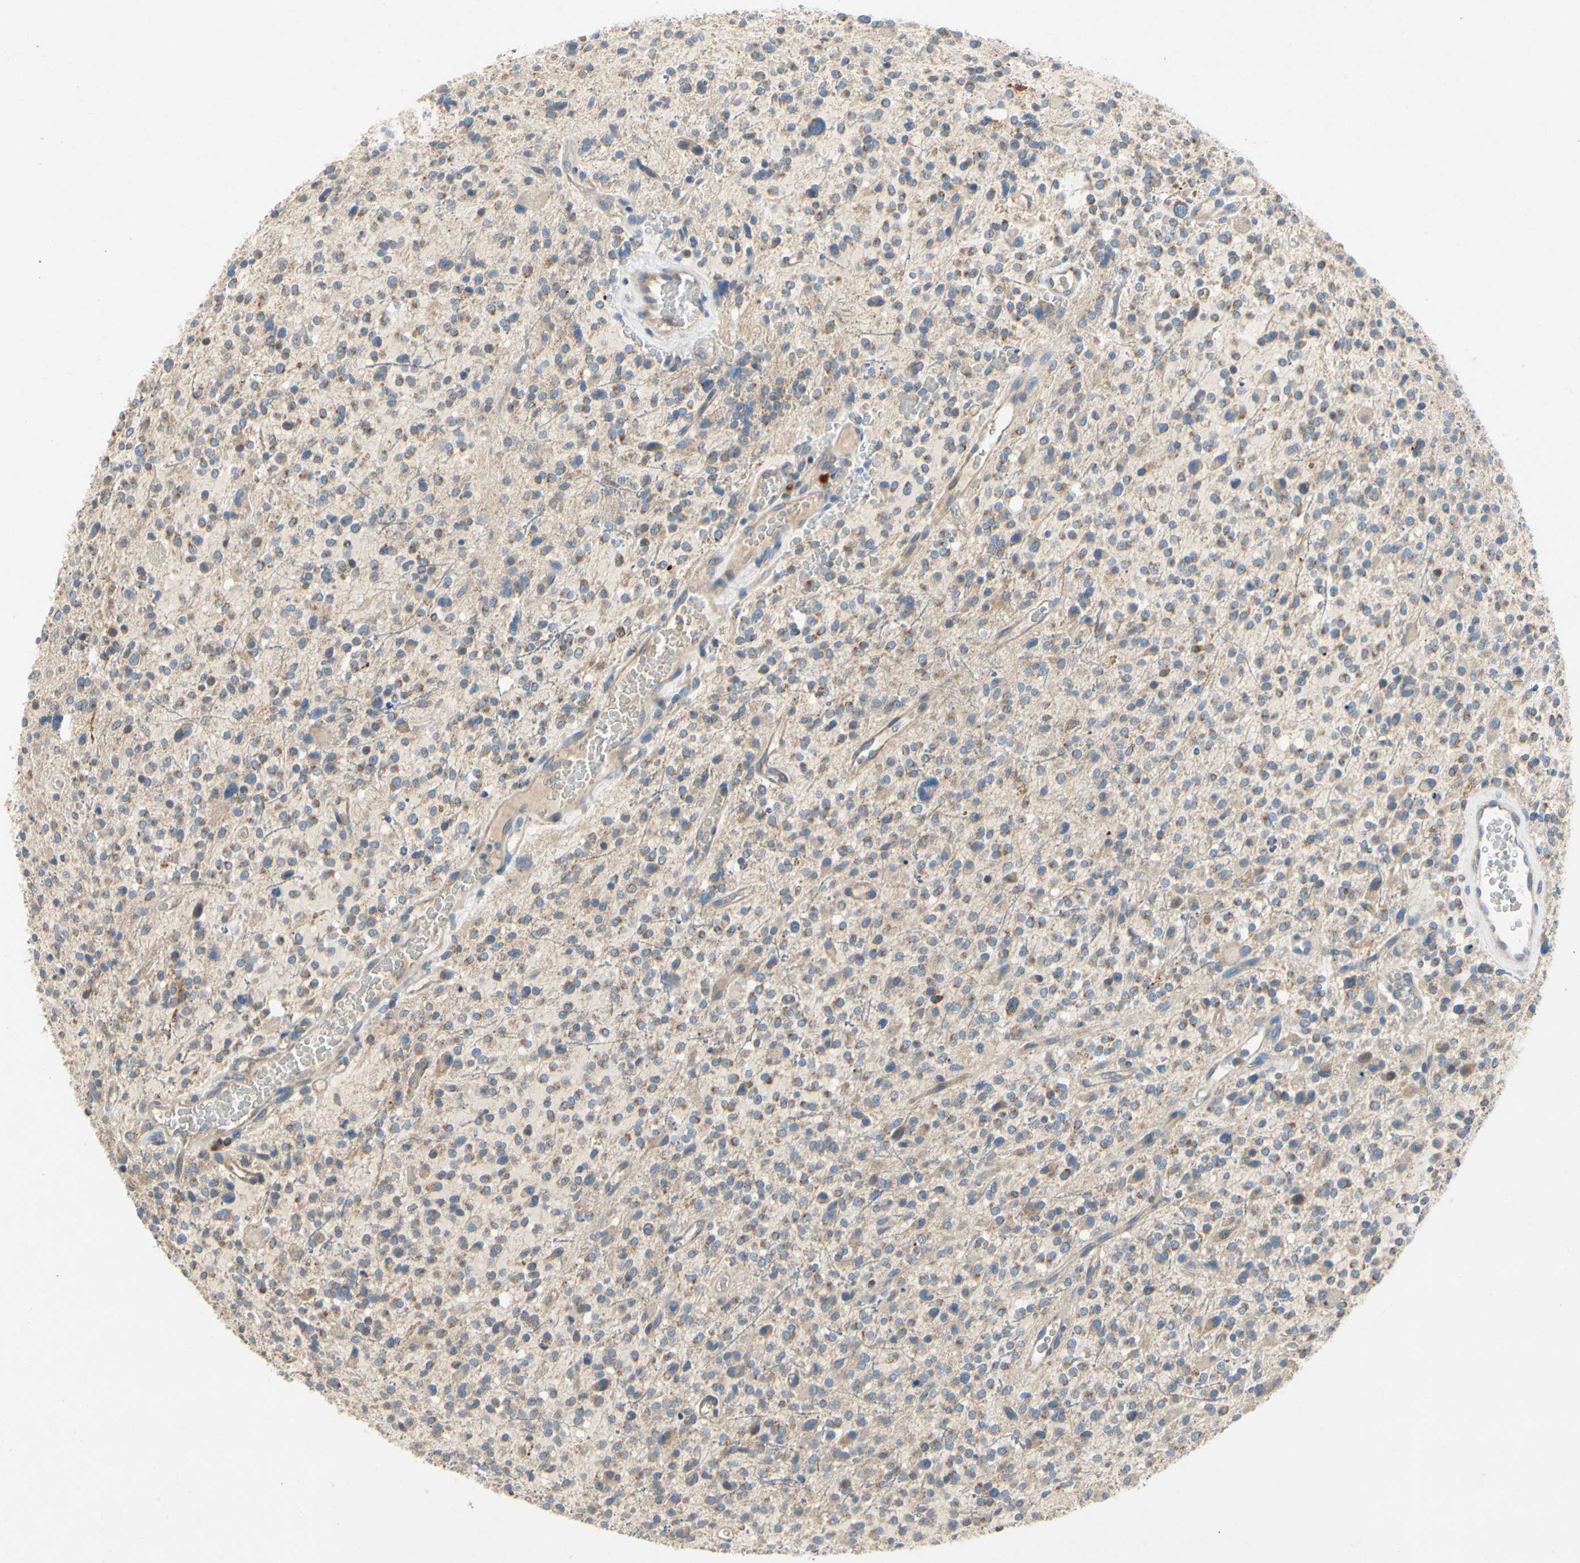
{"staining": {"intensity": "moderate", "quantity": ">75%", "location": "cytoplasmic/membranous"}, "tissue": "glioma", "cell_type": "Tumor cells", "image_type": "cancer", "snomed": [{"axis": "morphology", "description": "Glioma, malignant, High grade"}, {"axis": "topography", "description": "Brain"}], "caption": "A brown stain shows moderate cytoplasmic/membranous expression of a protein in human glioma tumor cells.", "gene": "KLHDC8B", "patient": {"sex": "male", "age": 48}}